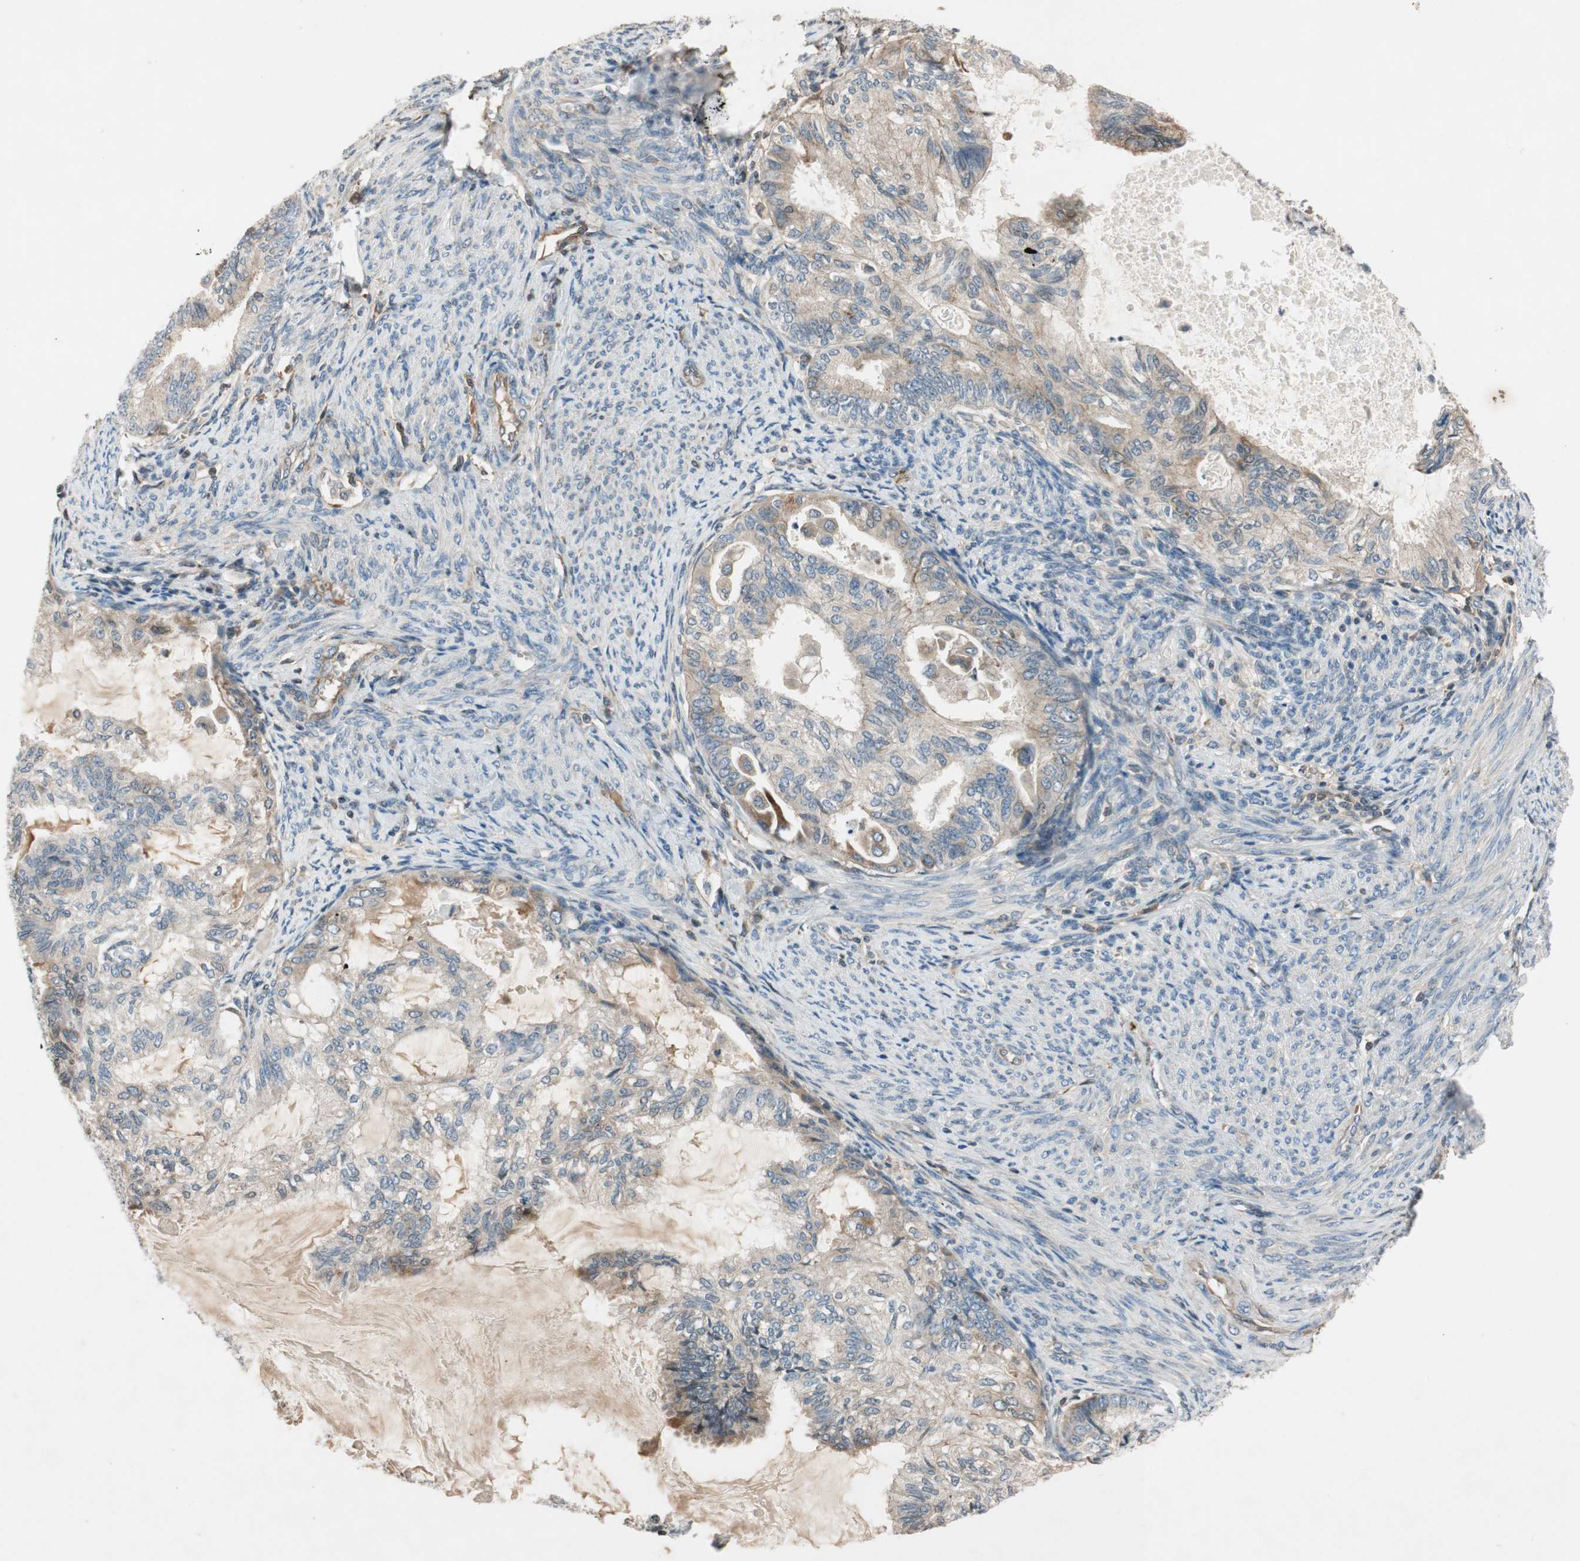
{"staining": {"intensity": "weak", "quantity": "25%-75%", "location": "cytoplasmic/membranous"}, "tissue": "cervical cancer", "cell_type": "Tumor cells", "image_type": "cancer", "snomed": [{"axis": "morphology", "description": "Normal tissue, NOS"}, {"axis": "morphology", "description": "Adenocarcinoma, NOS"}, {"axis": "topography", "description": "Cervix"}, {"axis": "topography", "description": "Endometrium"}], "caption": "The photomicrograph exhibits immunohistochemical staining of cervical cancer. There is weak cytoplasmic/membranous staining is present in about 25%-75% of tumor cells.", "gene": "GCLM", "patient": {"sex": "female", "age": 86}}